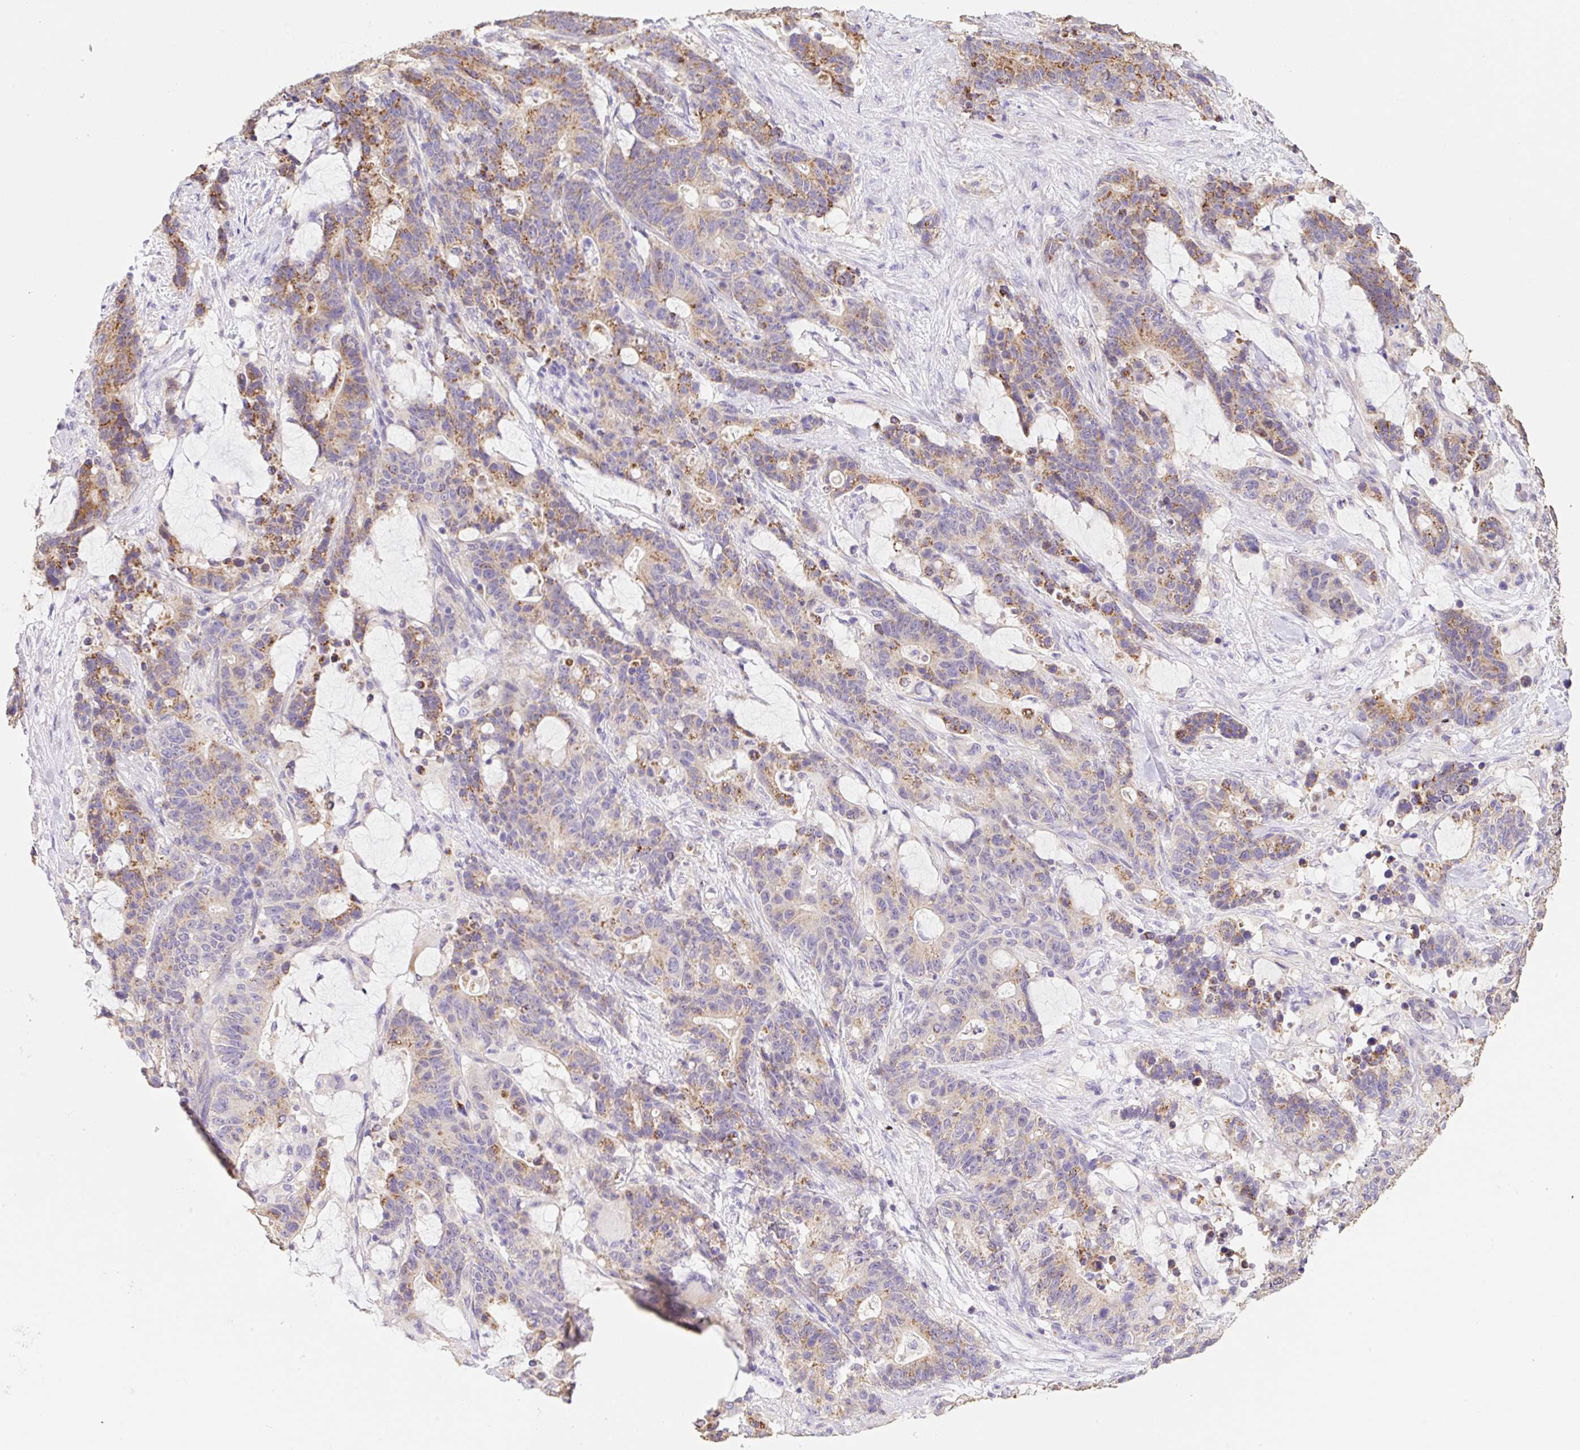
{"staining": {"intensity": "moderate", "quantity": "25%-75%", "location": "cytoplasmic/membranous"}, "tissue": "stomach cancer", "cell_type": "Tumor cells", "image_type": "cancer", "snomed": [{"axis": "morphology", "description": "Normal tissue, NOS"}, {"axis": "morphology", "description": "Adenocarcinoma, NOS"}, {"axis": "topography", "description": "Stomach"}], "caption": "The micrograph reveals immunohistochemical staining of adenocarcinoma (stomach). There is moderate cytoplasmic/membranous staining is appreciated in about 25%-75% of tumor cells. (DAB (3,3'-diaminobenzidine) = brown stain, brightfield microscopy at high magnification).", "gene": "COPZ2", "patient": {"sex": "female", "age": 64}}